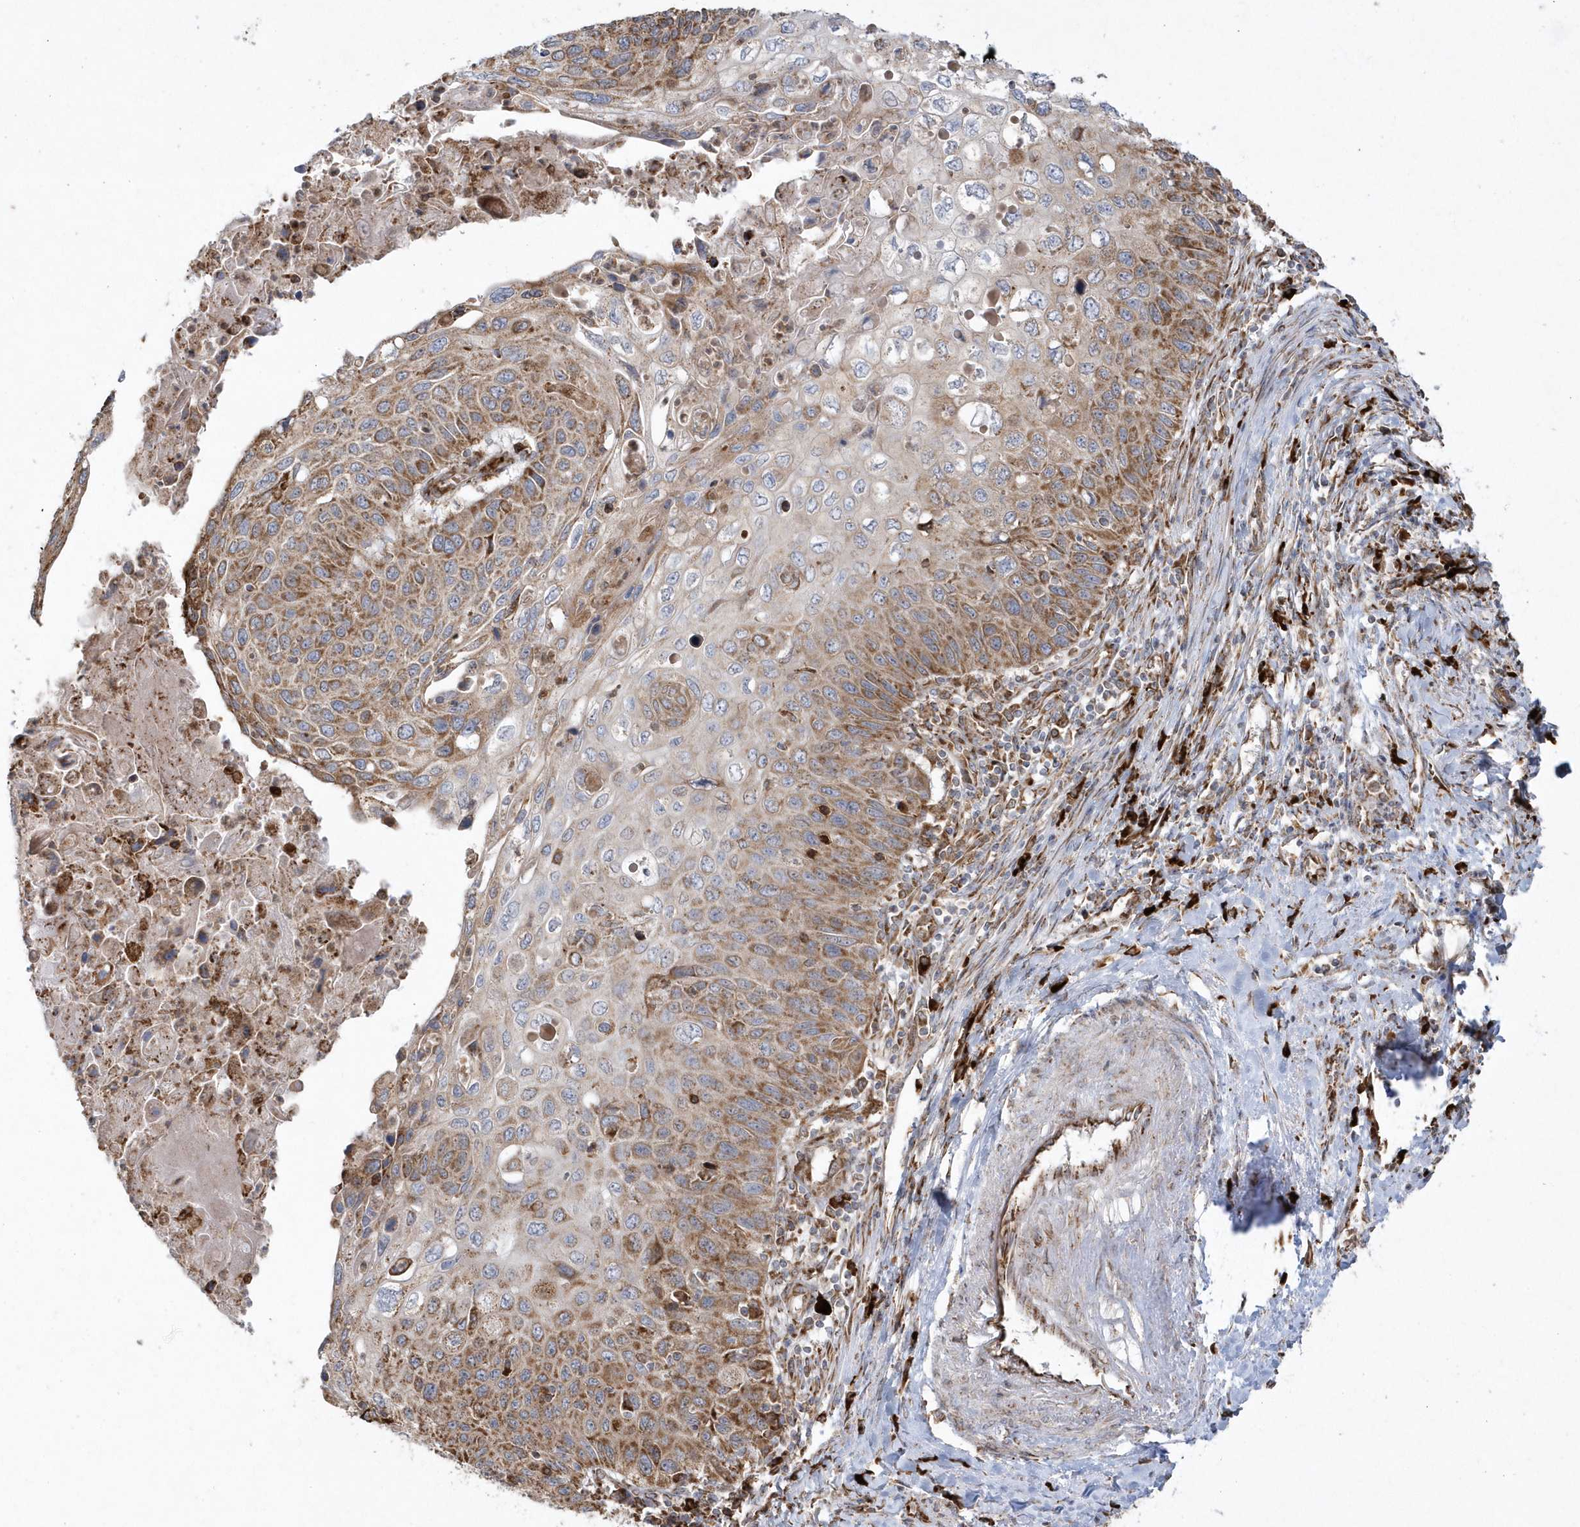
{"staining": {"intensity": "moderate", "quantity": ">75%", "location": "cytoplasmic/membranous"}, "tissue": "cervical cancer", "cell_type": "Tumor cells", "image_type": "cancer", "snomed": [{"axis": "morphology", "description": "Squamous cell carcinoma, NOS"}, {"axis": "topography", "description": "Cervix"}], "caption": "Immunohistochemical staining of human cervical cancer (squamous cell carcinoma) exhibits moderate cytoplasmic/membranous protein positivity in about >75% of tumor cells.", "gene": "SH3BP2", "patient": {"sex": "female", "age": 70}}